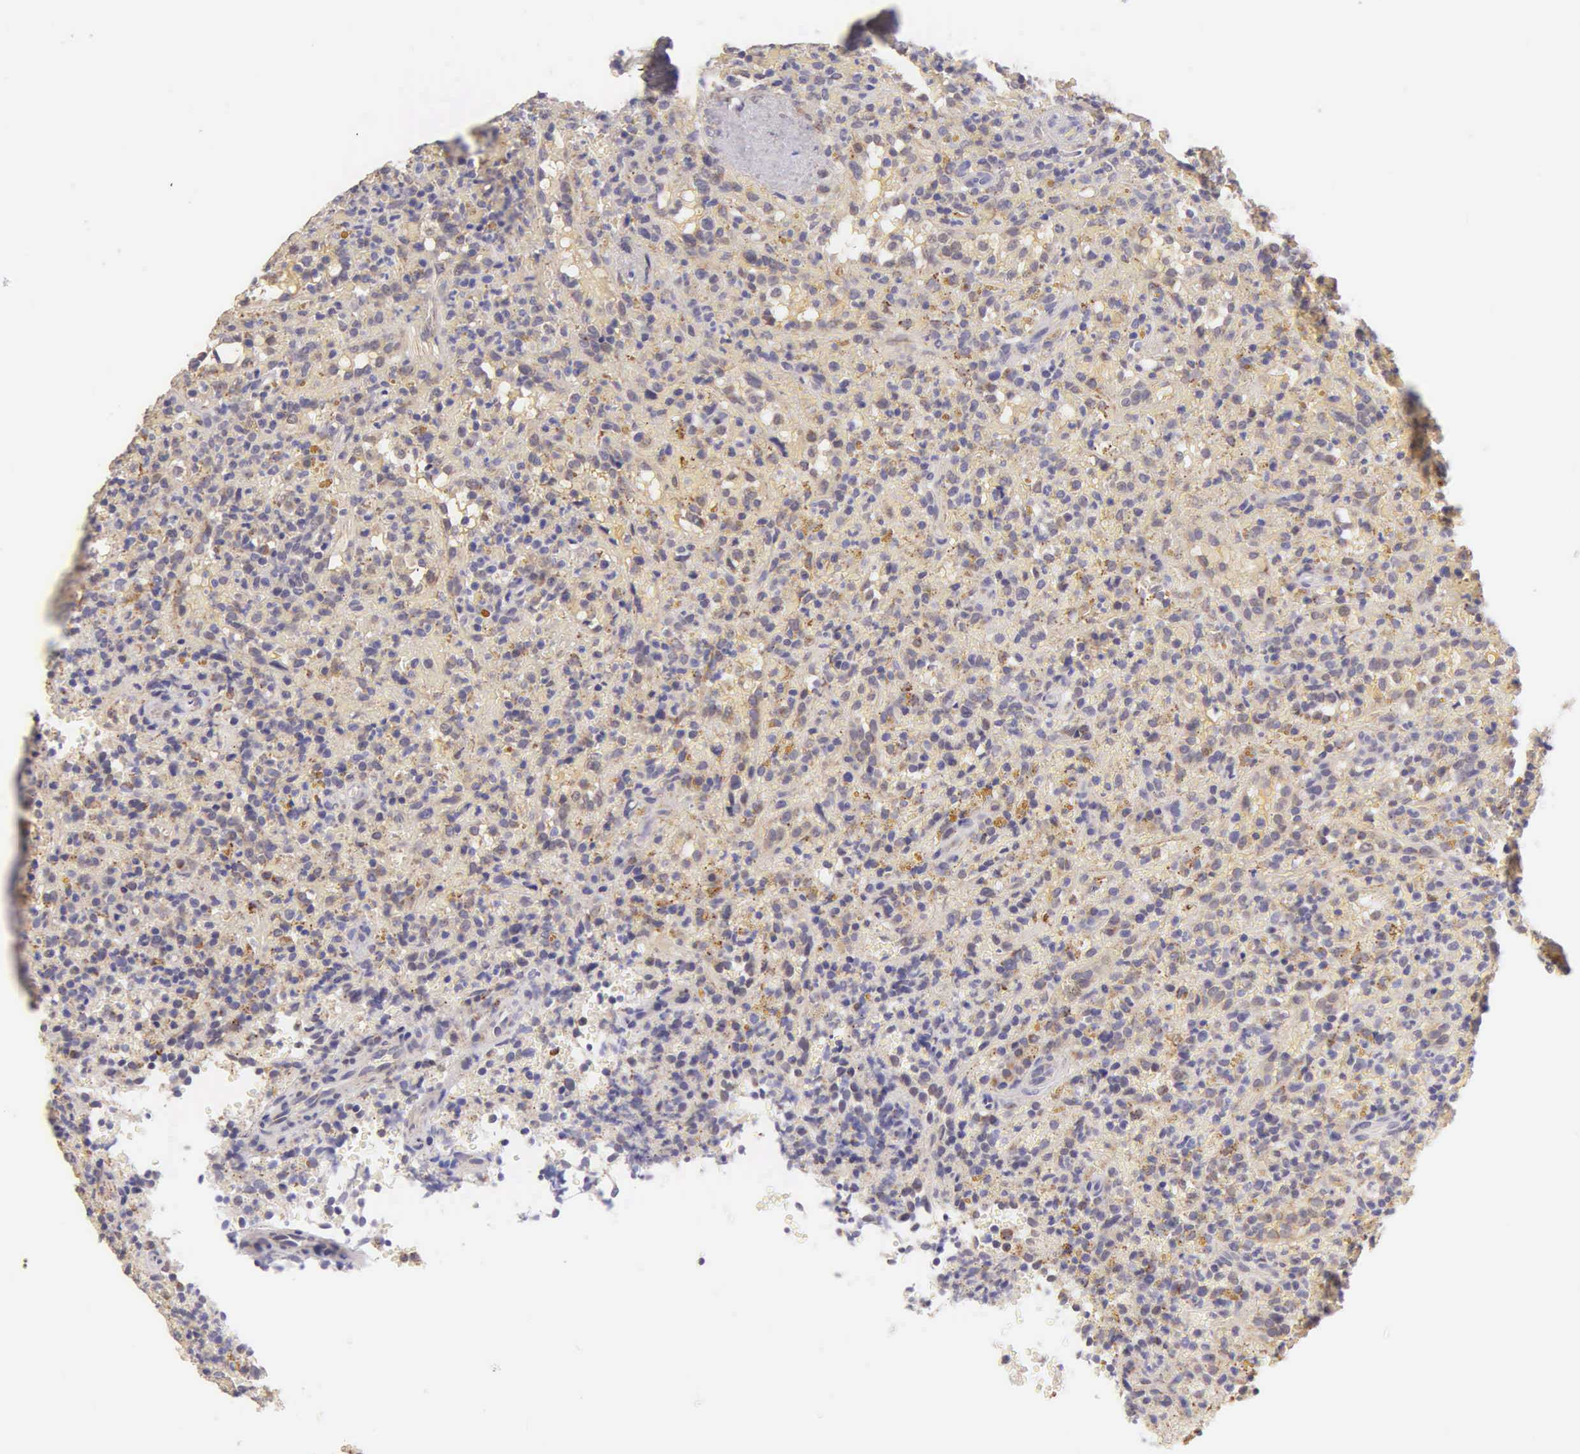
{"staining": {"intensity": "negative", "quantity": "none", "location": "none"}, "tissue": "lymphoma", "cell_type": "Tumor cells", "image_type": "cancer", "snomed": [{"axis": "morphology", "description": "Malignant lymphoma, non-Hodgkin's type, High grade"}, {"axis": "topography", "description": "Spleen"}, {"axis": "topography", "description": "Lymph node"}], "caption": "Immunohistochemistry (IHC) of high-grade malignant lymphoma, non-Hodgkin's type demonstrates no positivity in tumor cells. The staining is performed using DAB brown chromogen with nuclei counter-stained in using hematoxylin.", "gene": "ESR1", "patient": {"sex": "female", "age": 70}}